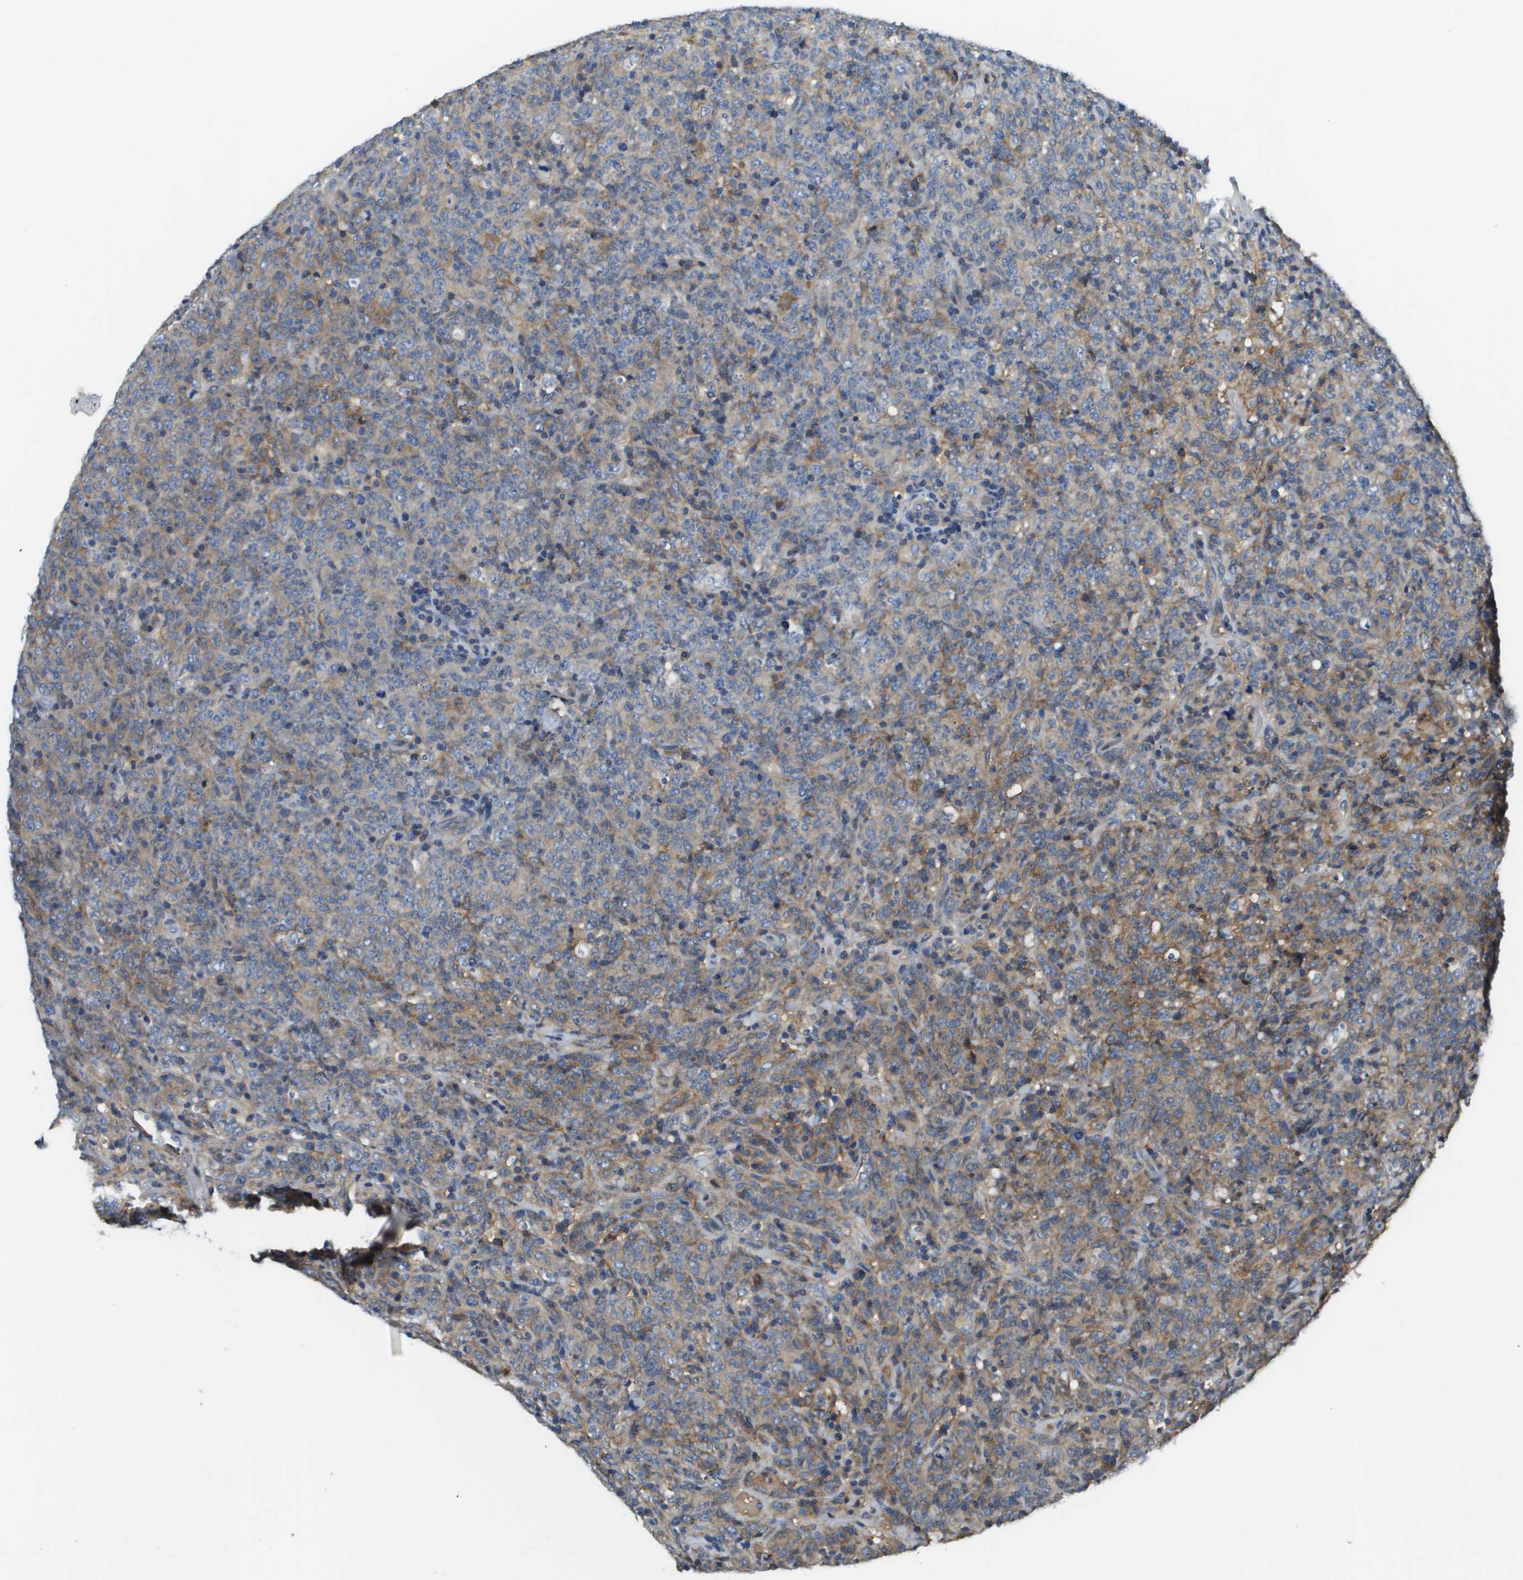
{"staining": {"intensity": "moderate", "quantity": "<25%", "location": "cytoplasmic/membranous"}, "tissue": "lymphoma", "cell_type": "Tumor cells", "image_type": "cancer", "snomed": [{"axis": "morphology", "description": "Malignant lymphoma, non-Hodgkin's type, High grade"}, {"axis": "topography", "description": "Tonsil"}], "caption": "An immunohistochemistry histopathology image of tumor tissue is shown. Protein staining in brown shows moderate cytoplasmic/membranous positivity in lymphoma within tumor cells. The protein is stained brown, and the nuclei are stained in blue (DAB IHC with brightfield microscopy, high magnification).", "gene": "SLC16A3", "patient": {"sex": "female", "age": 36}}